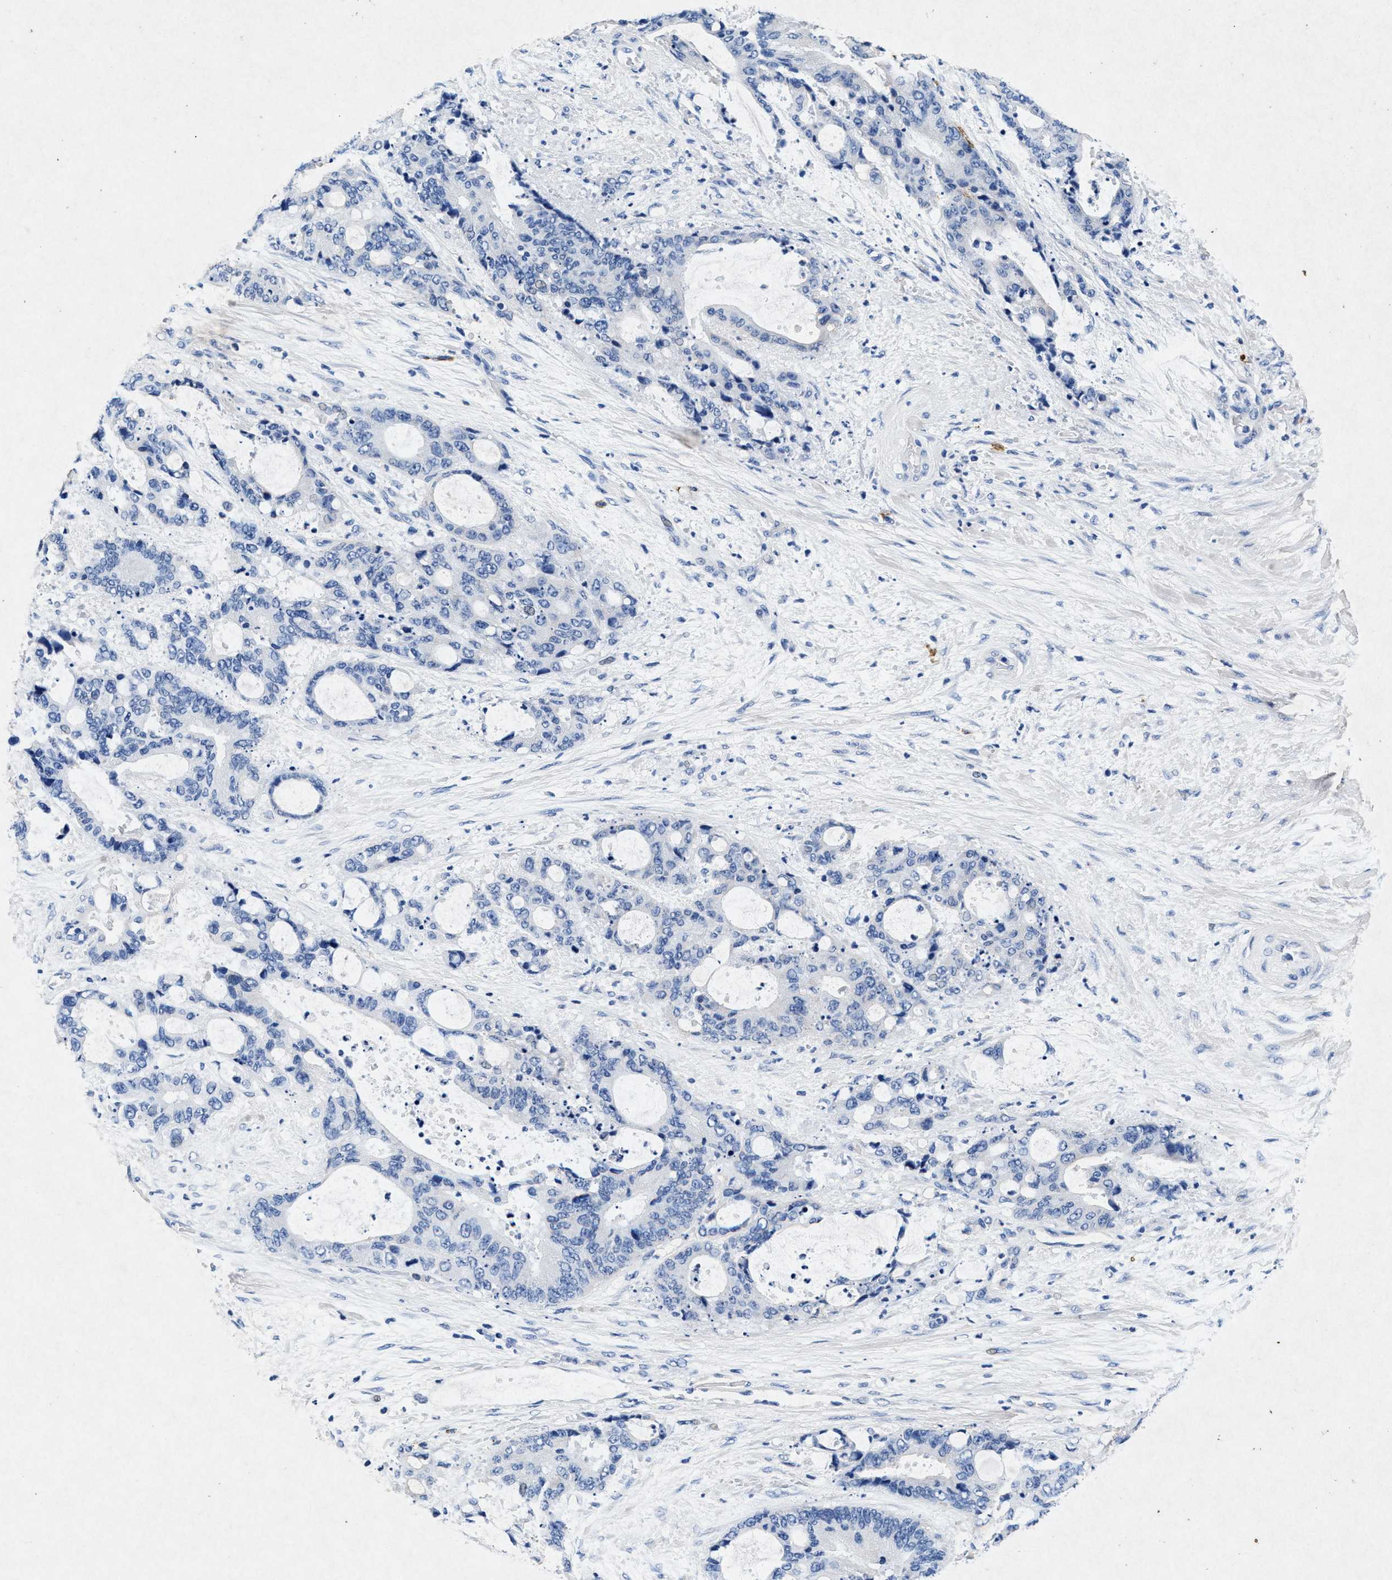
{"staining": {"intensity": "negative", "quantity": "none", "location": "none"}, "tissue": "liver cancer", "cell_type": "Tumor cells", "image_type": "cancer", "snomed": [{"axis": "morphology", "description": "Normal tissue, NOS"}, {"axis": "morphology", "description": "Cholangiocarcinoma"}, {"axis": "topography", "description": "Liver"}, {"axis": "topography", "description": "Peripheral nerve tissue"}], "caption": "DAB immunohistochemical staining of cholangiocarcinoma (liver) displays no significant positivity in tumor cells.", "gene": "MAP6", "patient": {"sex": "female", "age": 73}}